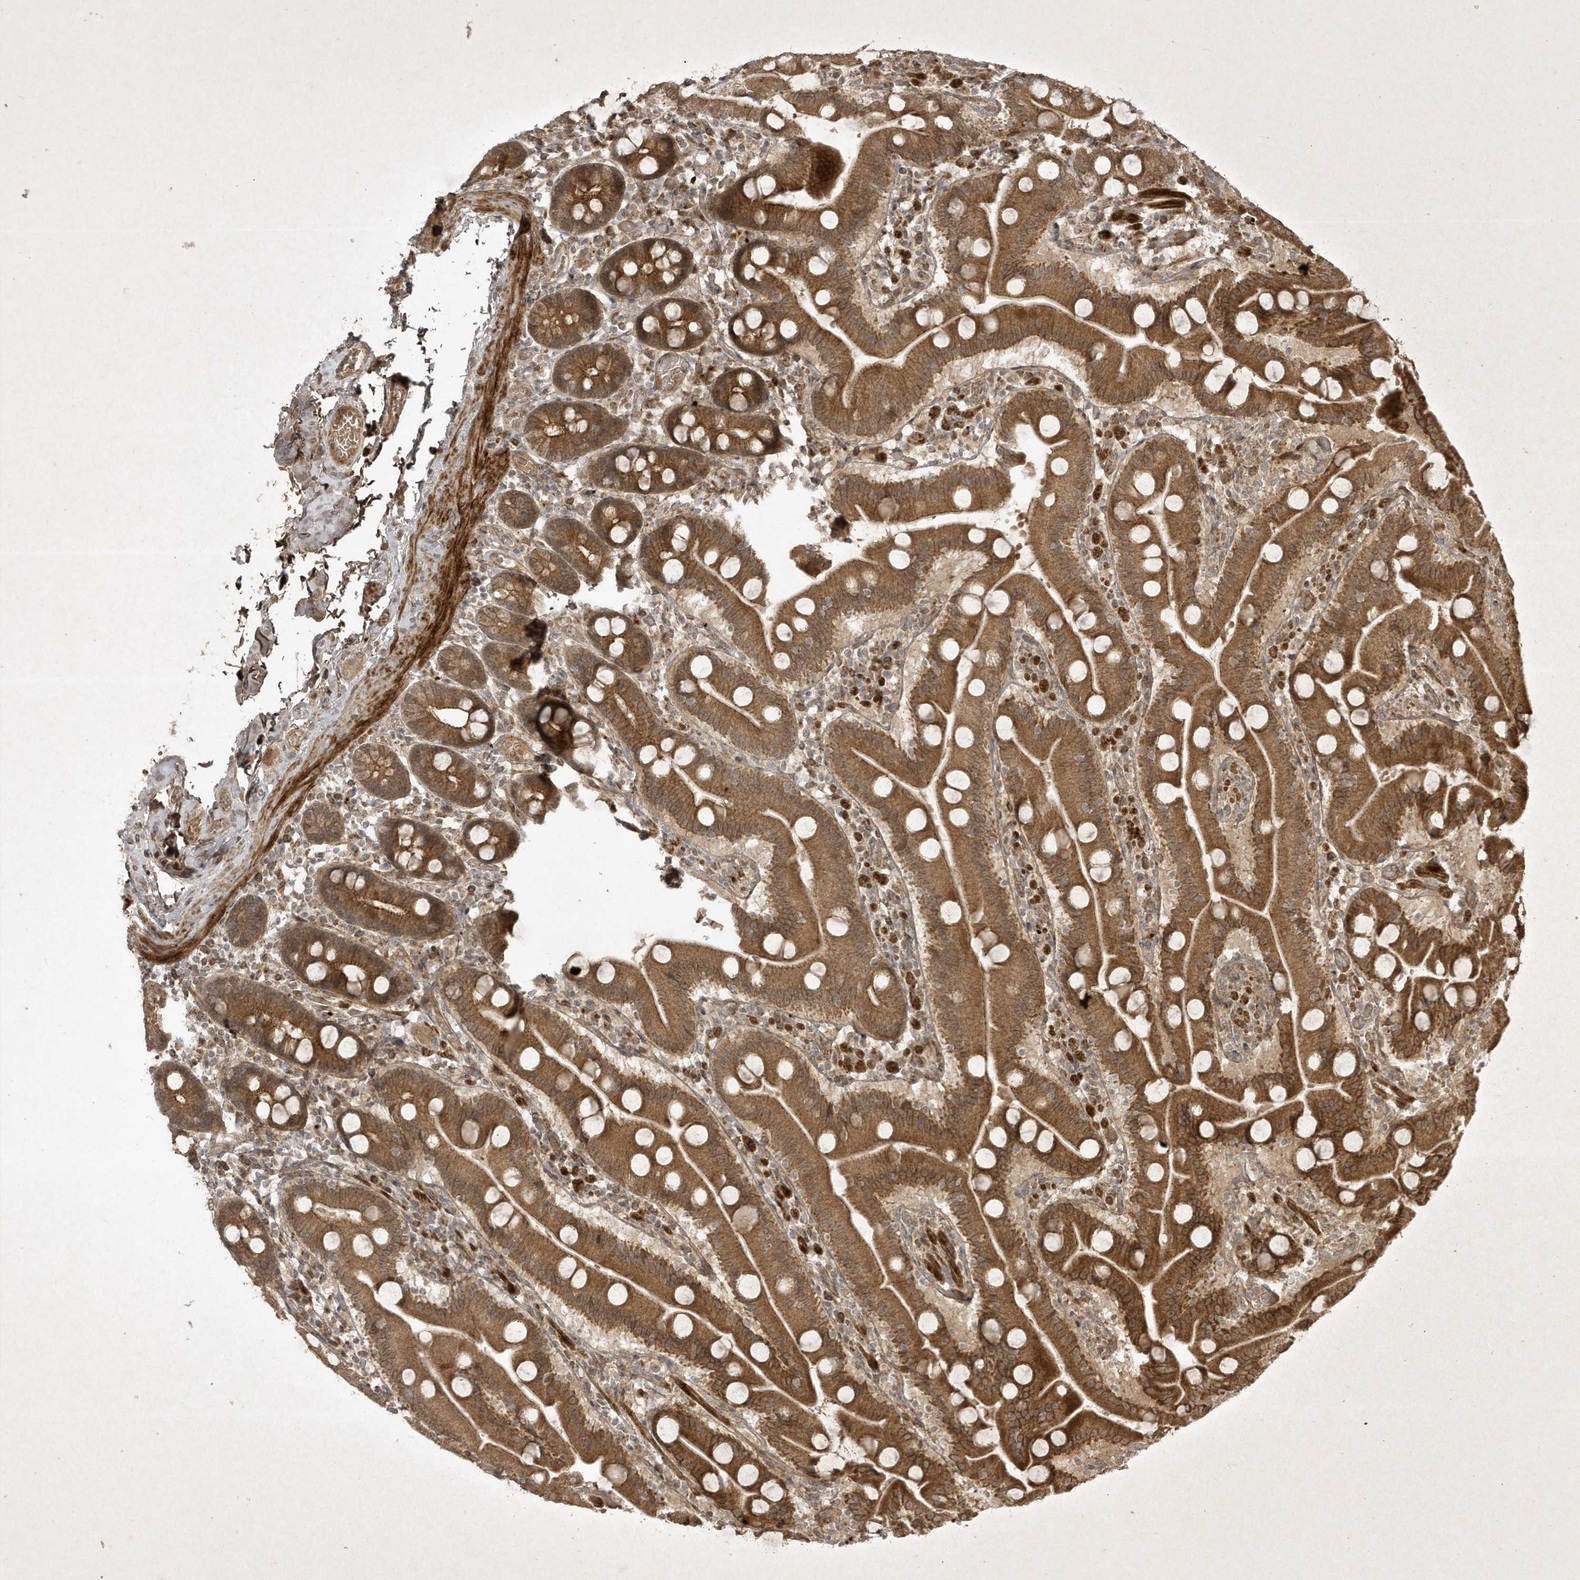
{"staining": {"intensity": "strong", "quantity": ">75%", "location": "cytoplasmic/membranous"}, "tissue": "duodenum", "cell_type": "Glandular cells", "image_type": "normal", "snomed": [{"axis": "morphology", "description": "Normal tissue, NOS"}, {"axis": "topography", "description": "Duodenum"}], "caption": "Normal duodenum reveals strong cytoplasmic/membranous staining in about >75% of glandular cells, visualized by immunohistochemistry. The protein of interest is stained brown, and the nuclei are stained in blue (DAB IHC with brightfield microscopy, high magnification).", "gene": "FAM83C", "patient": {"sex": "male", "age": 55}}